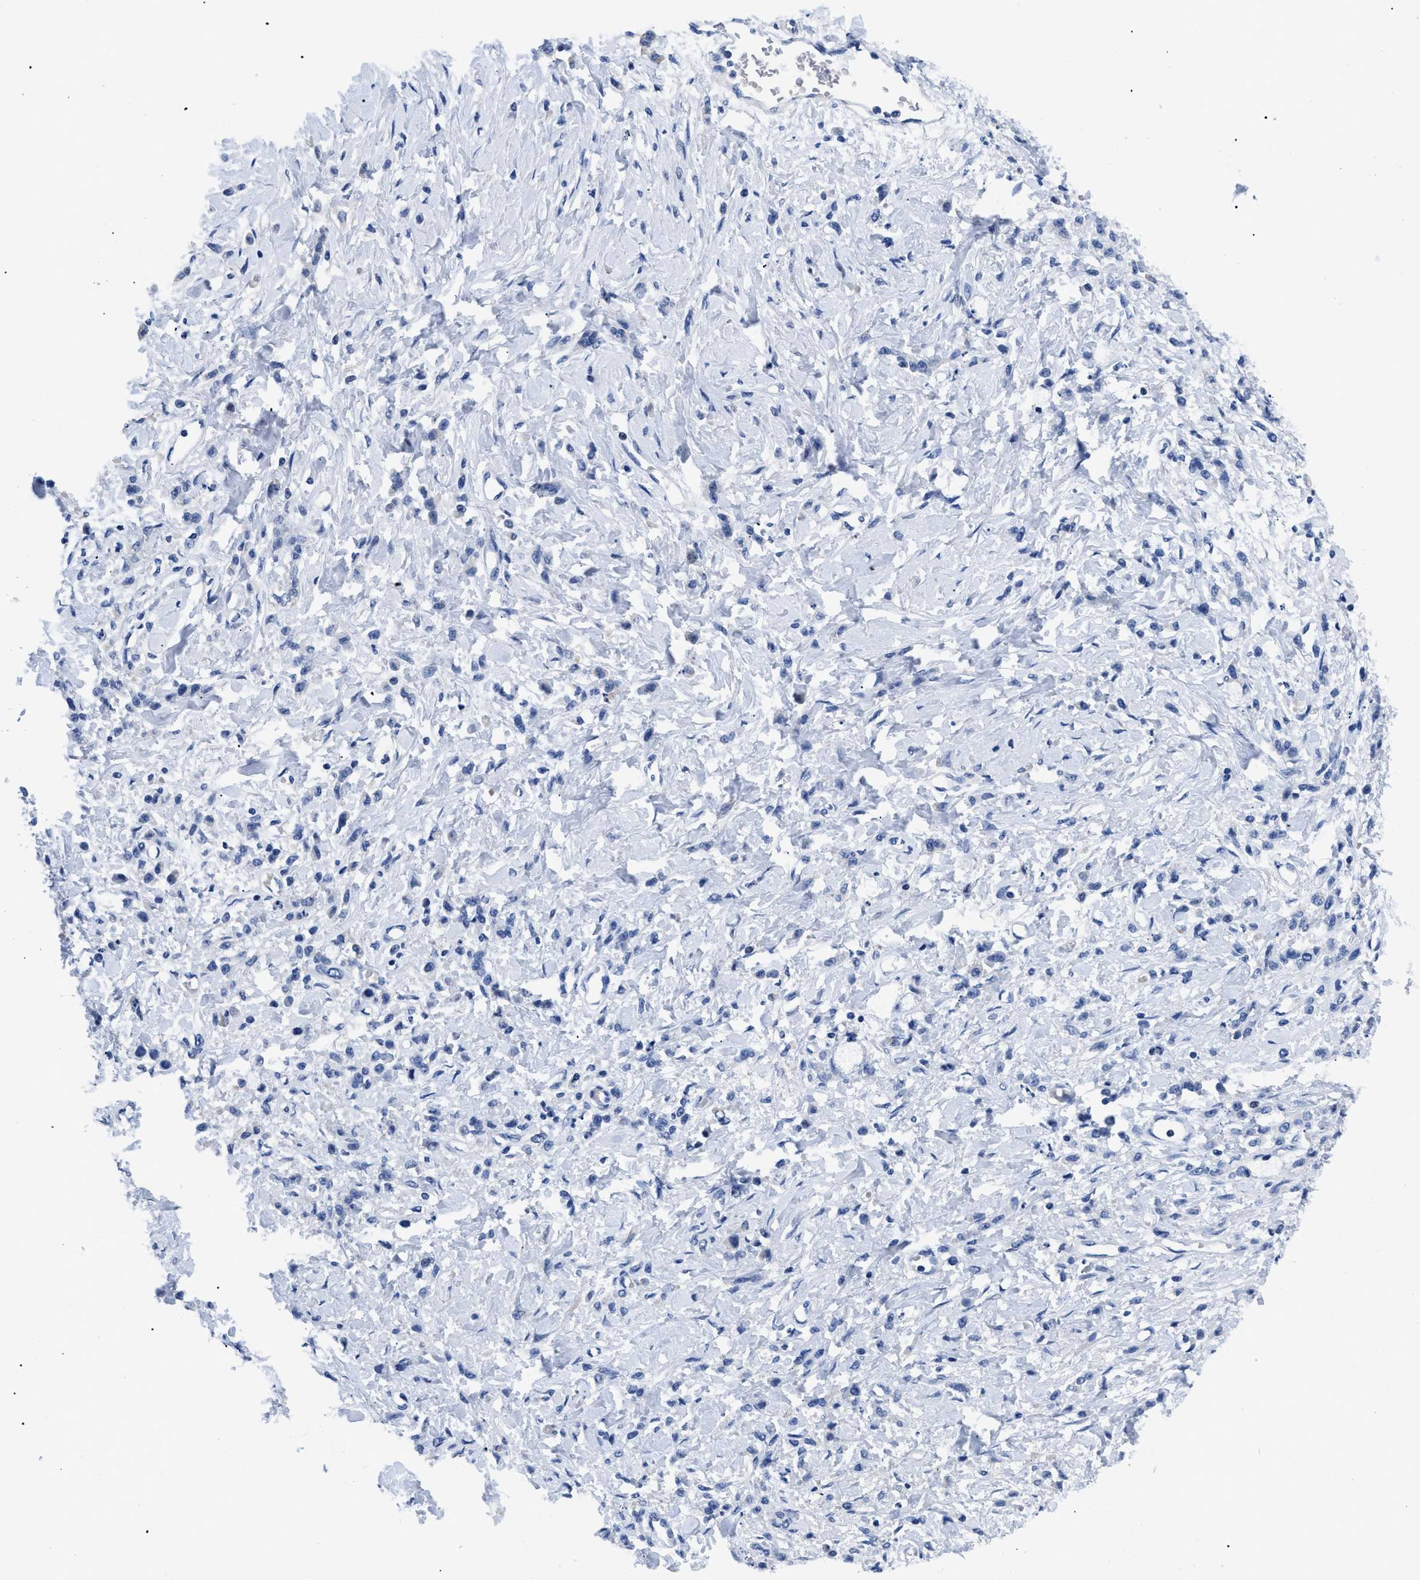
{"staining": {"intensity": "negative", "quantity": "none", "location": "none"}, "tissue": "stomach cancer", "cell_type": "Tumor cells", "image_type": "cancer", "snomed": [{"axis": "morphology", "description": "Normal tissue, NOS"}, {"axis": "morphology", "description": "Adenocarcinoma, NOS"}, {"axis": "topography", "description": "Stomach"}], "caption": "Immunohistochemical staining of stomach adenocarcinoma exhibits no significant expression in tumor cells.", "gene": "TMEM68", "patient": {"sex": "male", "age": 82}}